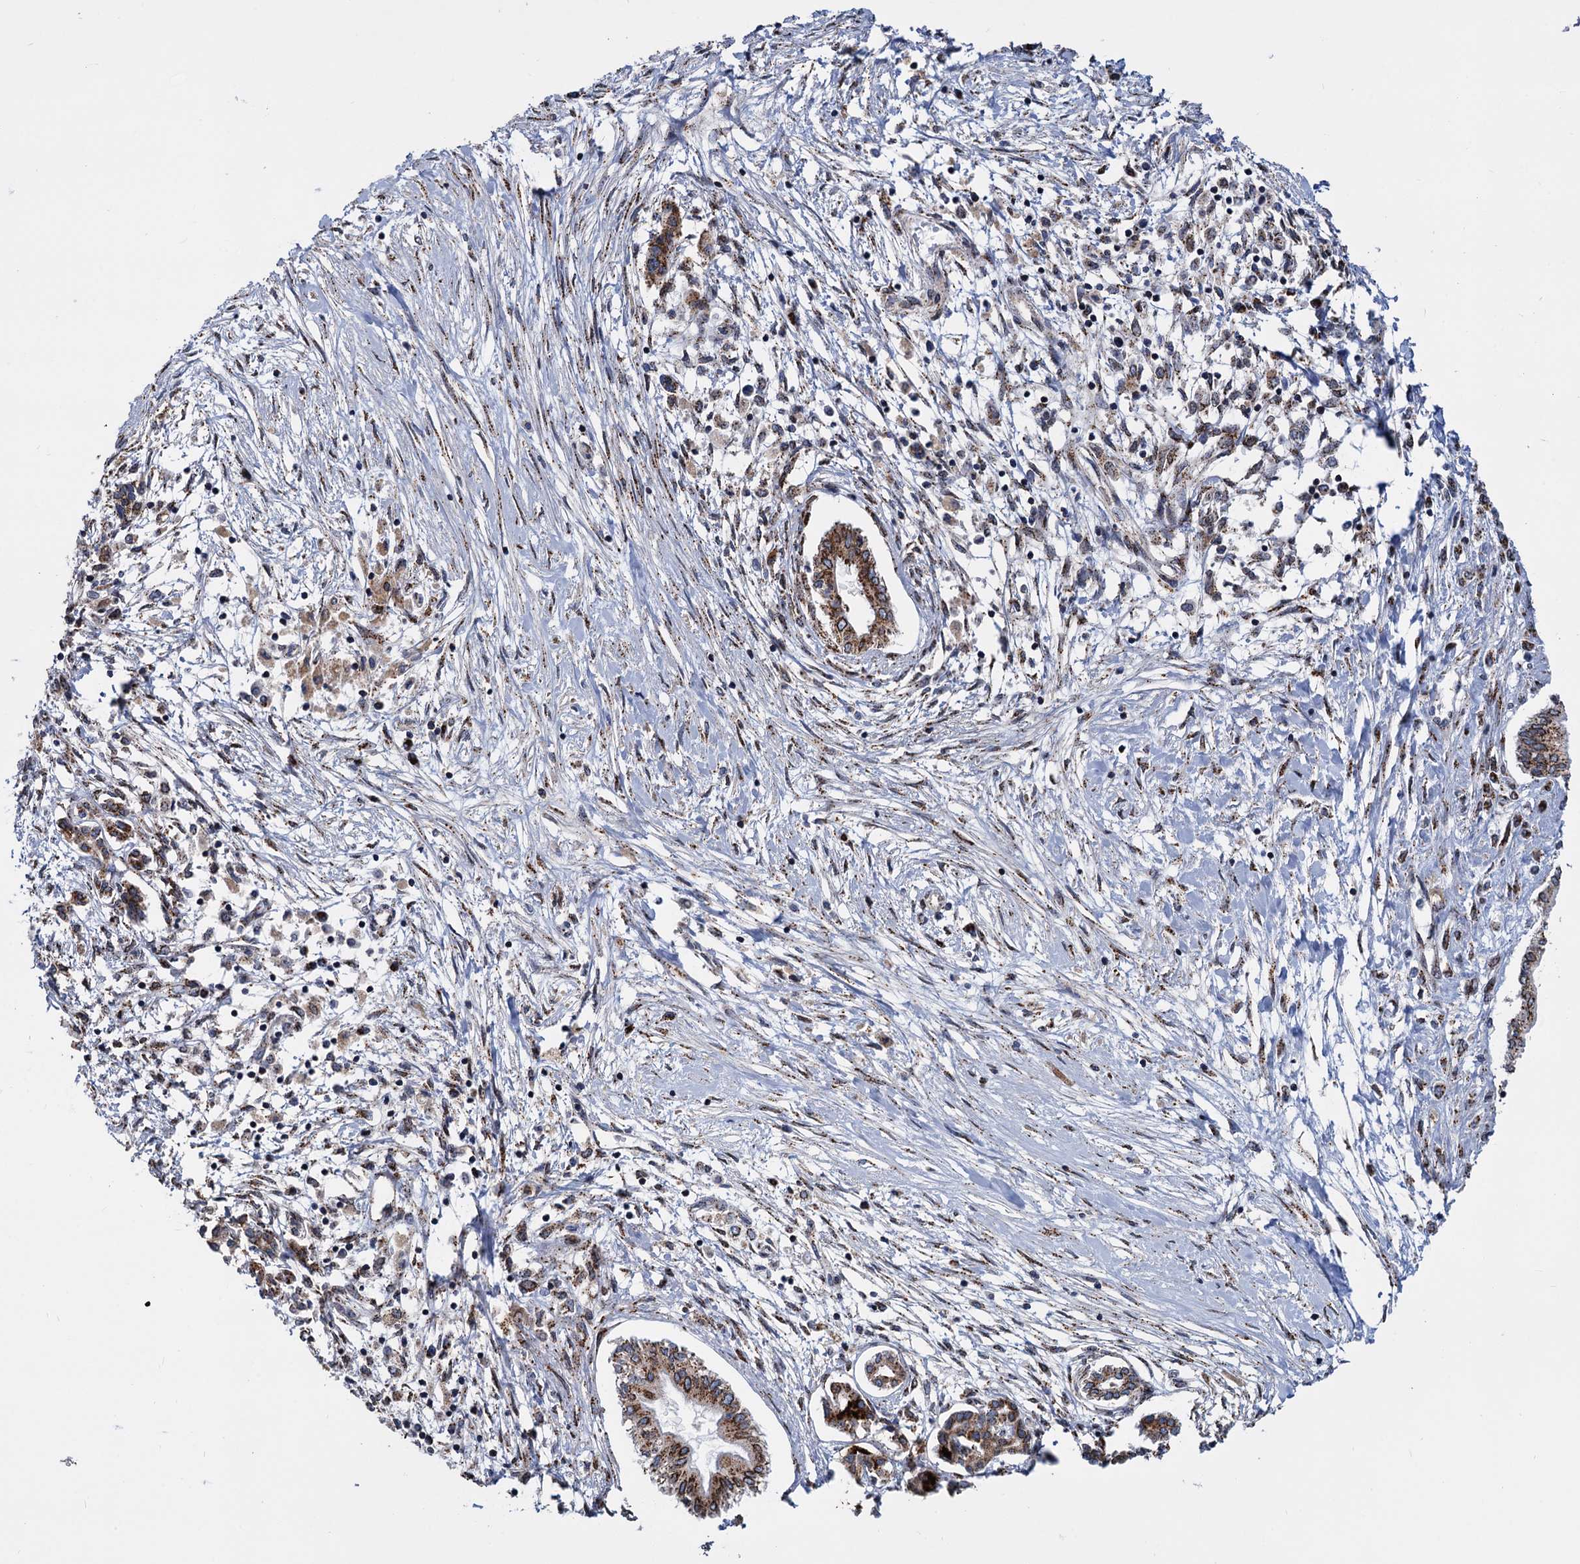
{"staining": {"intensity": "strong", "quantity": ">75%", "location": "cytoplasmic/membranous"}, "tissue": "pancreatic cancer", "cell_type": "Tumor cells", "image_type": "cancer", "snomed": [{"axis": "morphology", "description": "Adenocarcinoma, NOS"}, {"axis": "topography", "description": "Pancreas"}], "caption": "Protein staining shows strong cytoplasmic/membranous positivity in about >75% of tumor cells in pancreatic cancer.", "gene": "SUPT20H", "patient": {"sex": "female", "age": 50}}